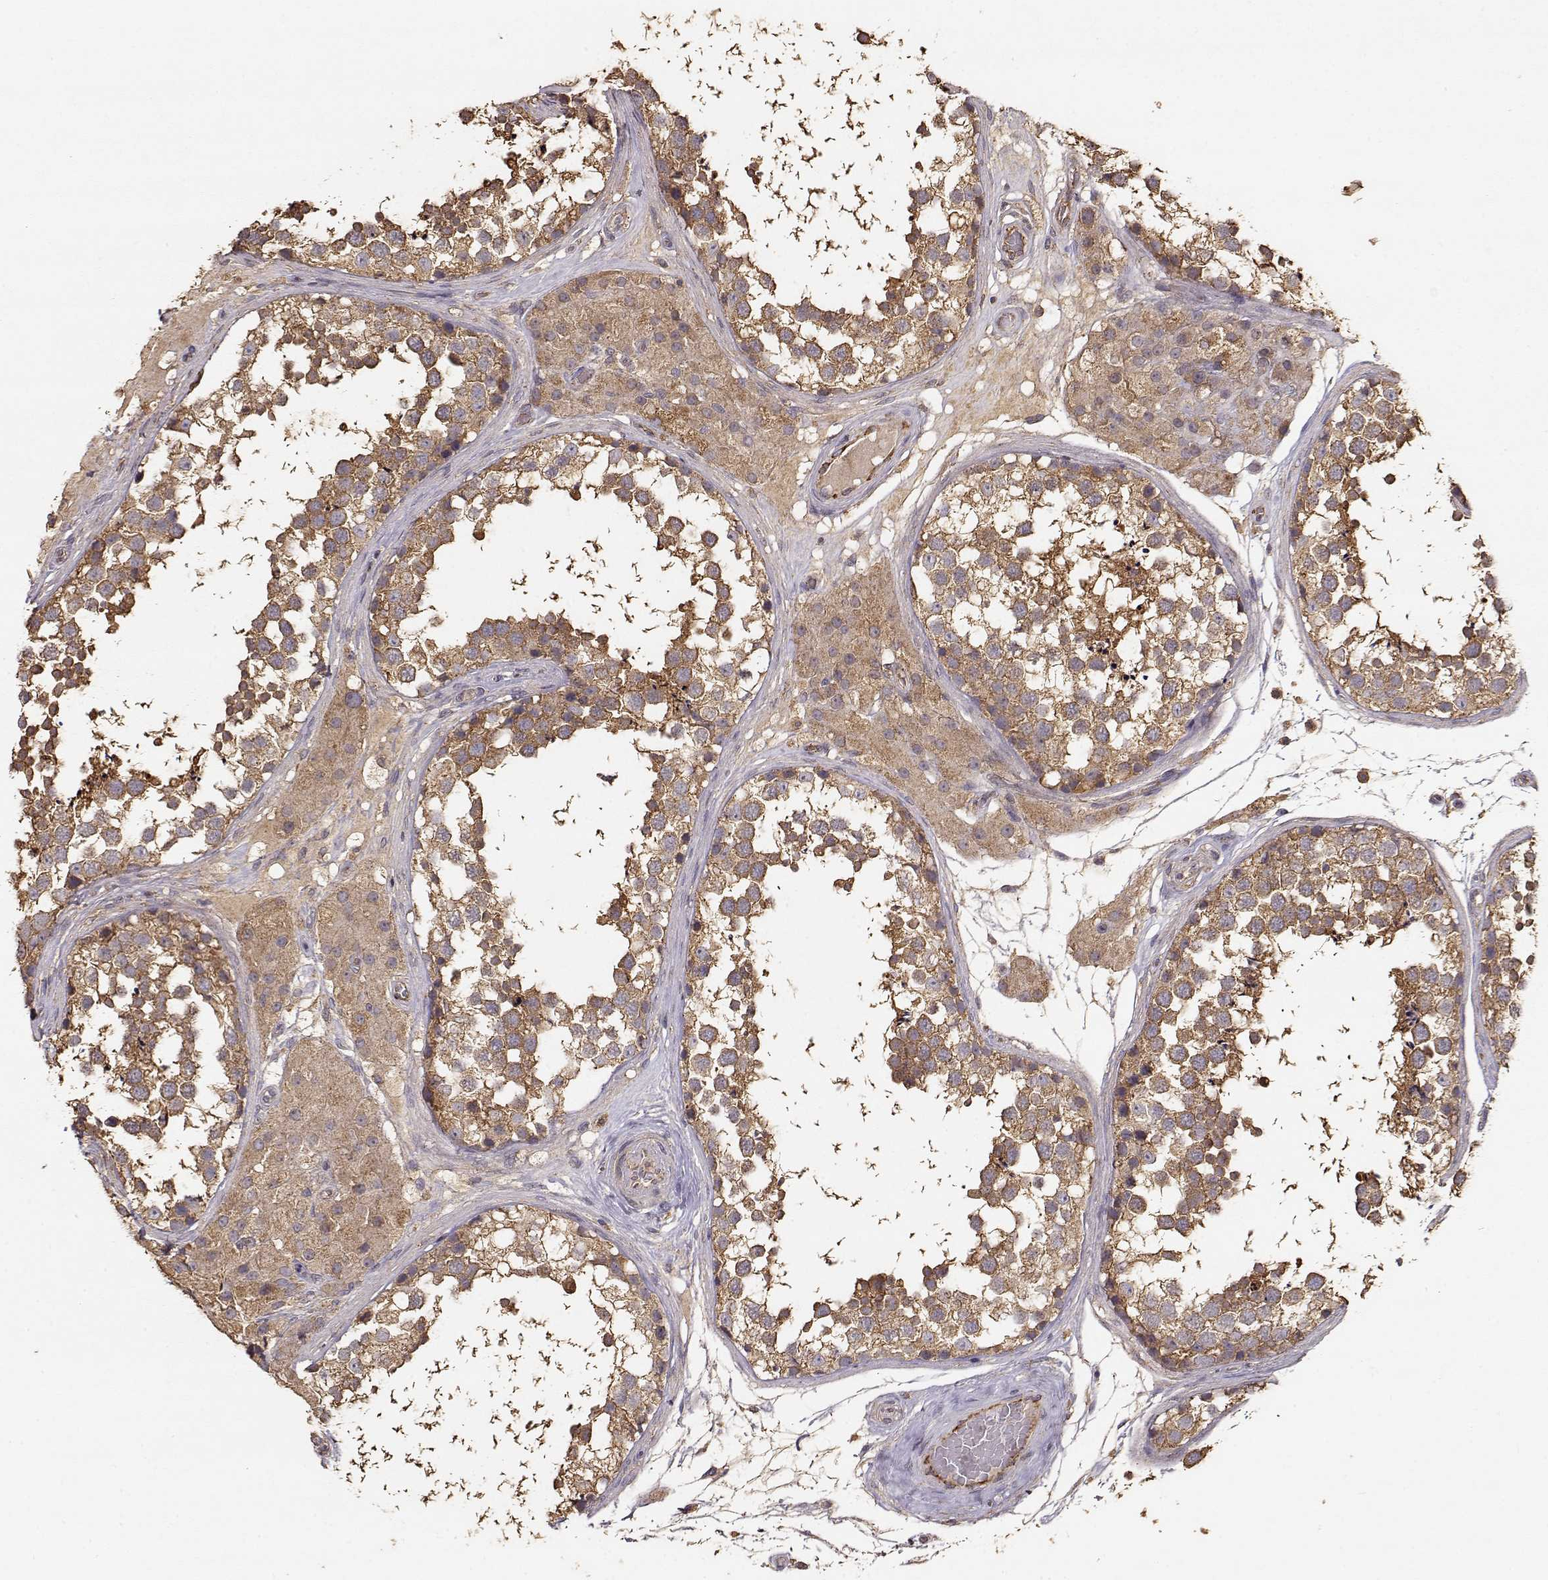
{"staining": {"intensity": "moderate", "quantity": ">75%", "location": "cytoplasmic/membranous"}, "tissue": "testis", "cell_type": "Cells in seminiferous ducts", "image_type": "normal", "snomed": [{"axis": "morphology", "description": "Normal tissue, NOS"}, {"axis": "morphology", "description": "Seminoma, NOS"}, {"axis": "topography", "description": "Testis"}], "caption": "Cells in seminiferous ducts display medium levels of moderate cytoplasmic/membranous expression in approximately >75% of cells in normal human testis. (Stains: DAB in brown, nuclei in blue, Microscopy: brightfield microscopy at high magnification).", "gene": "TARS3", "patient": {"sex": "male", "age": 65}}